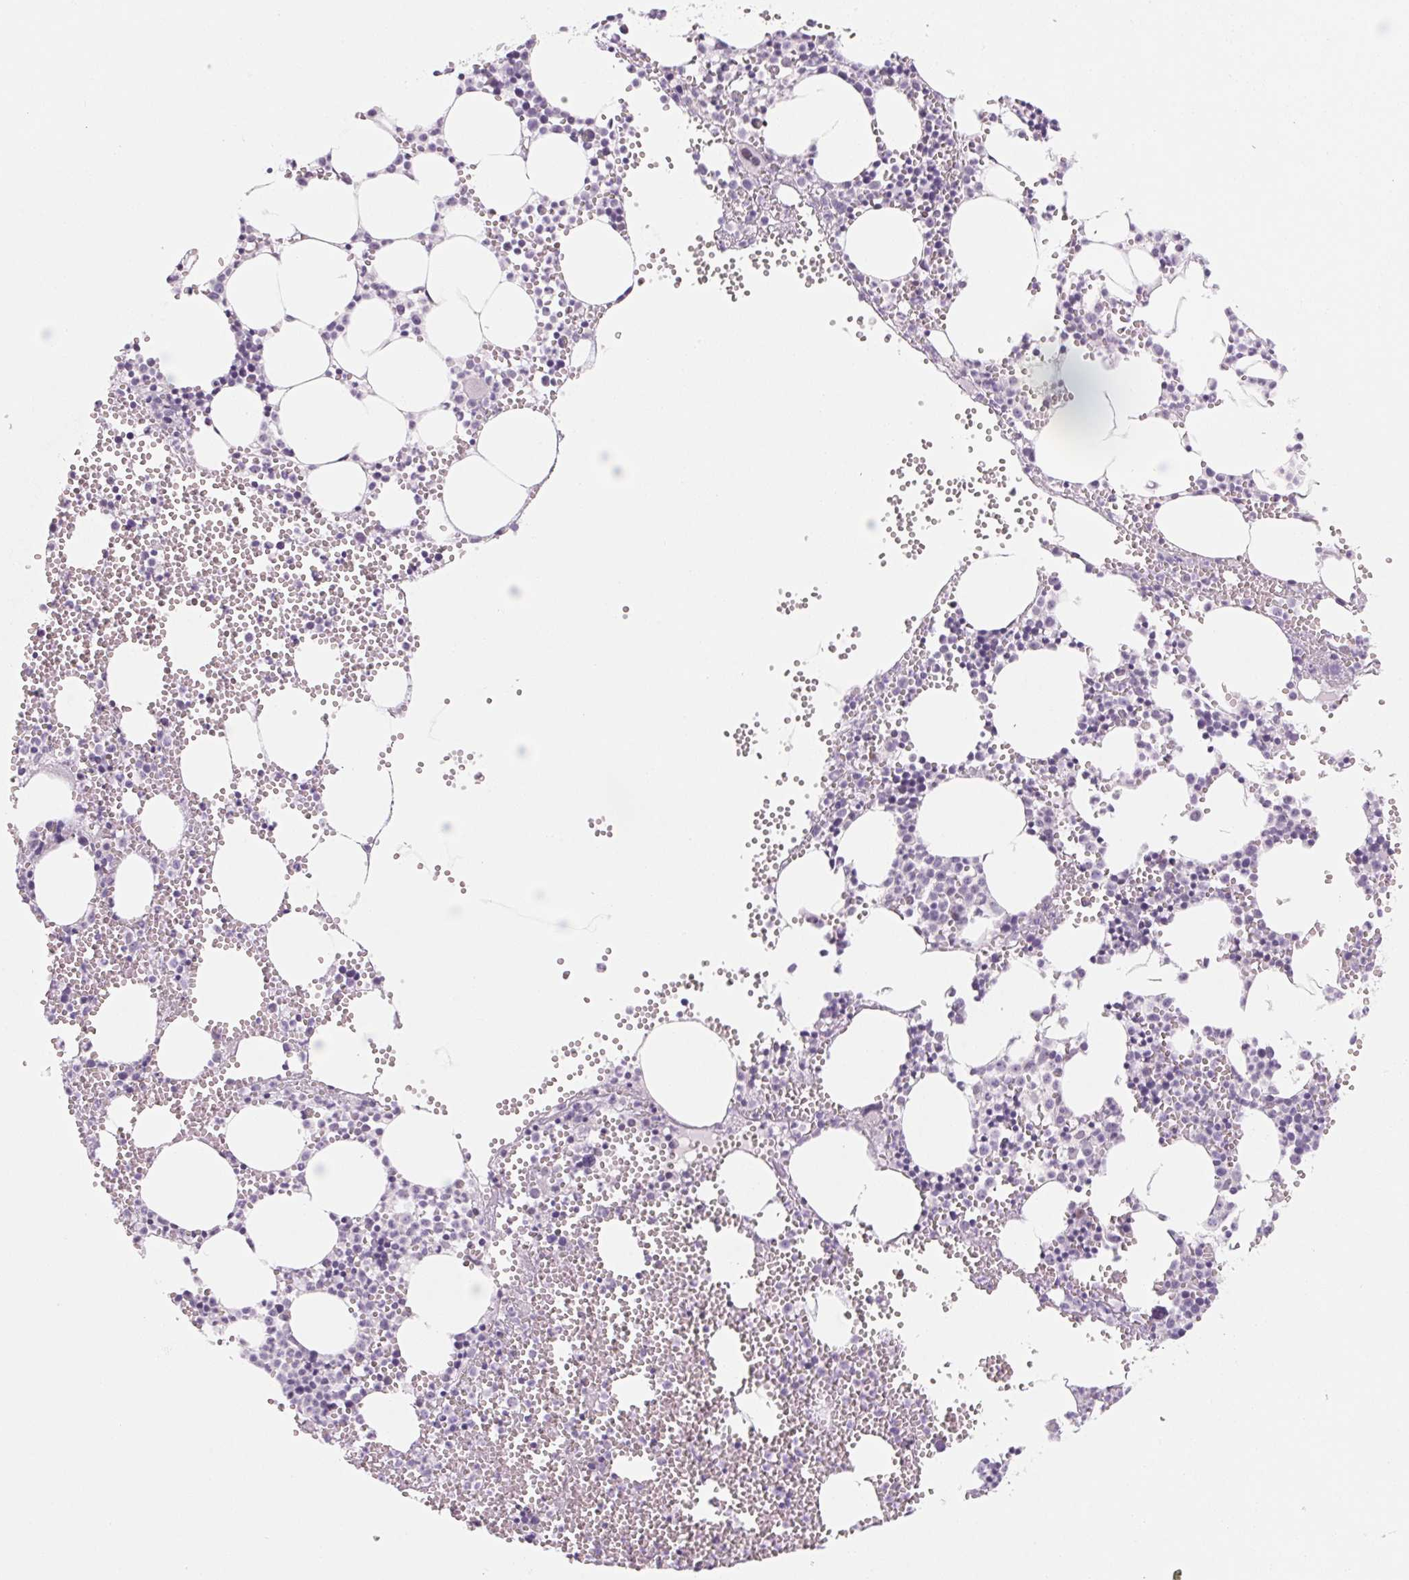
{"staining": {"intensity": "negative", "quantity": "none", "location": "none"}, "tissue": "bone marrow", "cell_type": "Hematopoietic cells", "image_type": "normal", "snomed": [{"axis": "morphology", "description": "Normal tissue, NOS"}, {"axis": "topography", "description": "Bone marrow"}], "caption": "Immunohistochemical staining of benign human bone marrow shows no significant staining in hematopoietic cells.", "gene": "KCNQ2", "patient": {"sex": "male", "age": 89}}